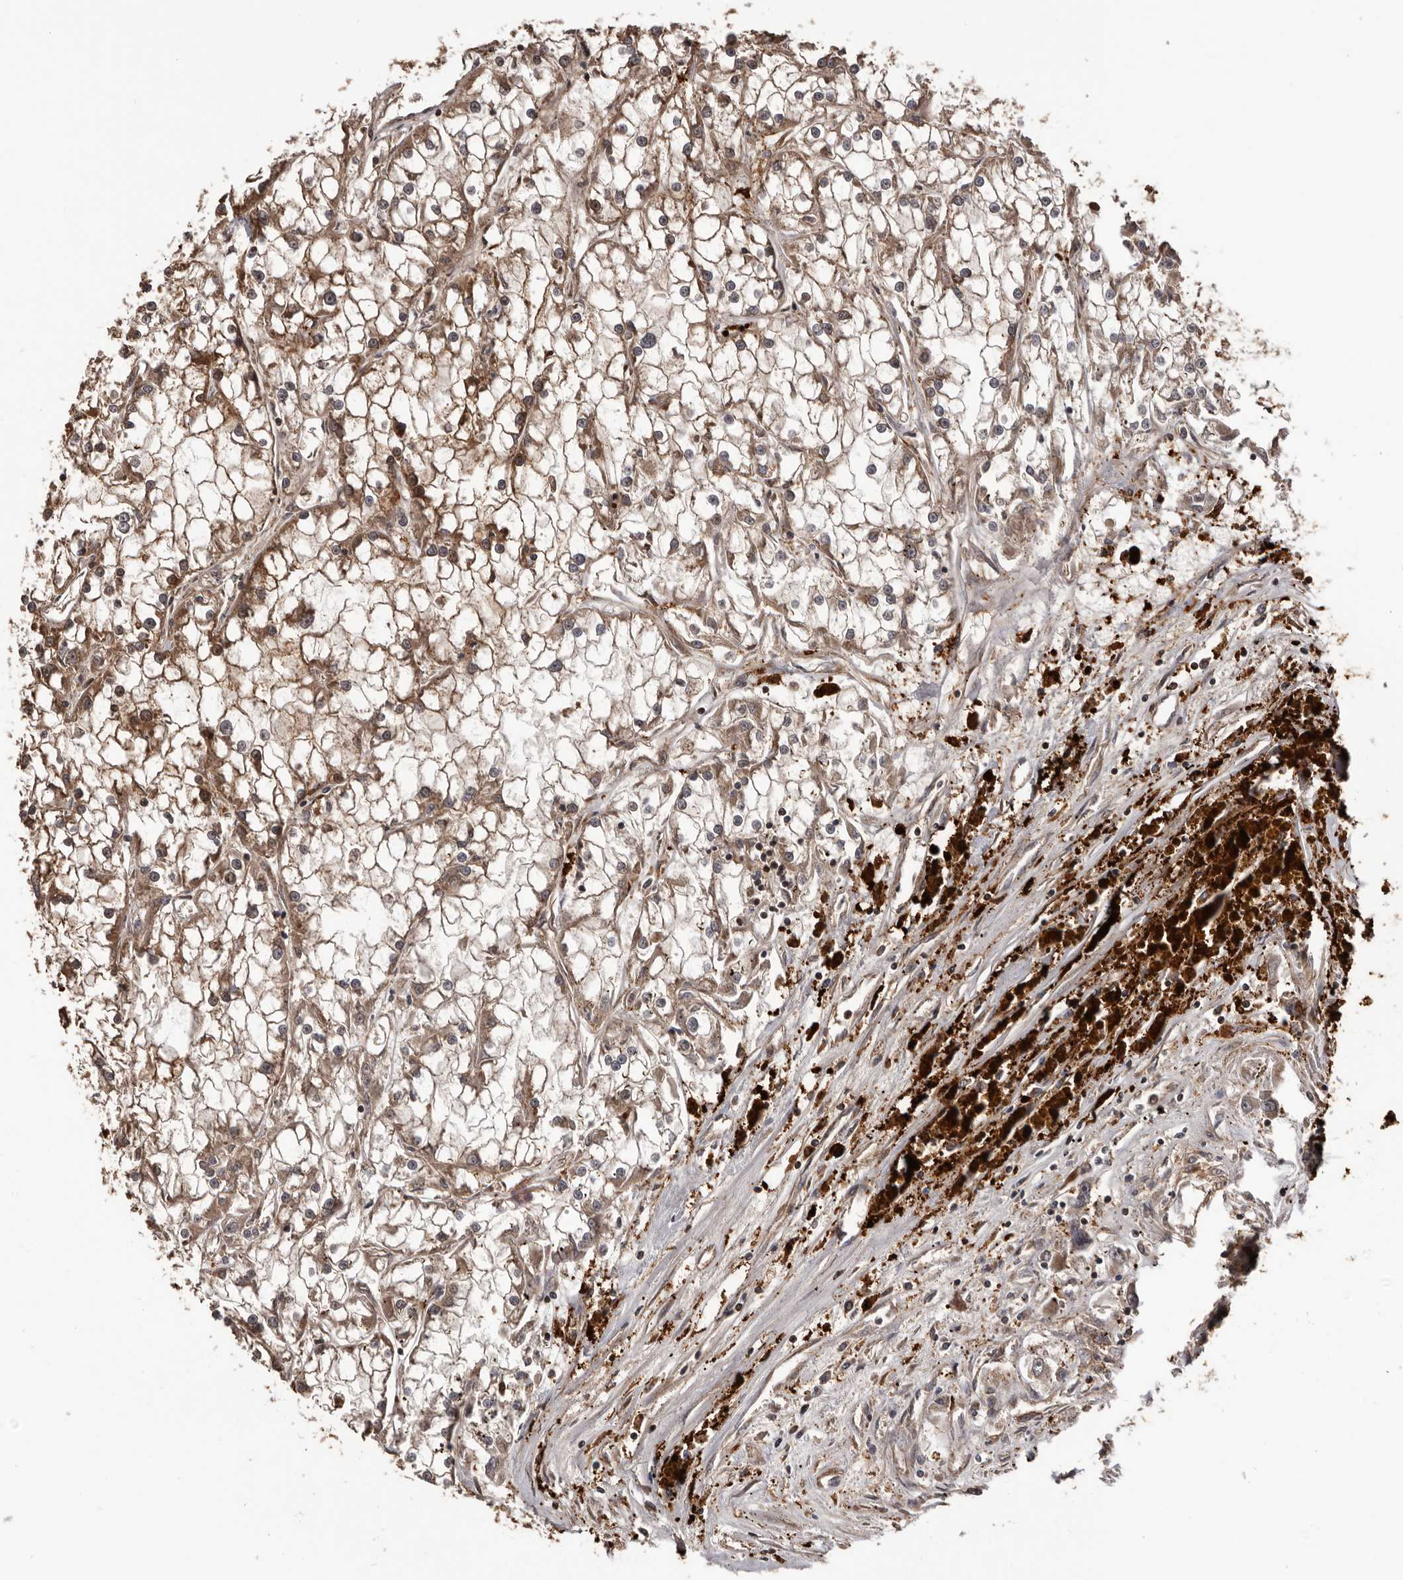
{"staining": {"intensity": "moderate", "quantity": ">75%", "location": "cytoplasmic/membranous"}, "tissue": "renal cancer", "cell_type": "Tumor cells", "image_type": "cancer", "snomed": [{"axis": "morphology", "description": "Adenocarcinoma, NOS"}, {"axis": "topography", "description": "Kidney"}], "caption": "Protein expression analysis of human renal cancer (adenocarcinoma) reveals moderate cytoplasmic/membranous positivity in about >75% of tumor cells.", "gene": "ADAMTS2", "patient": {"sex": "female", "age": 52}}